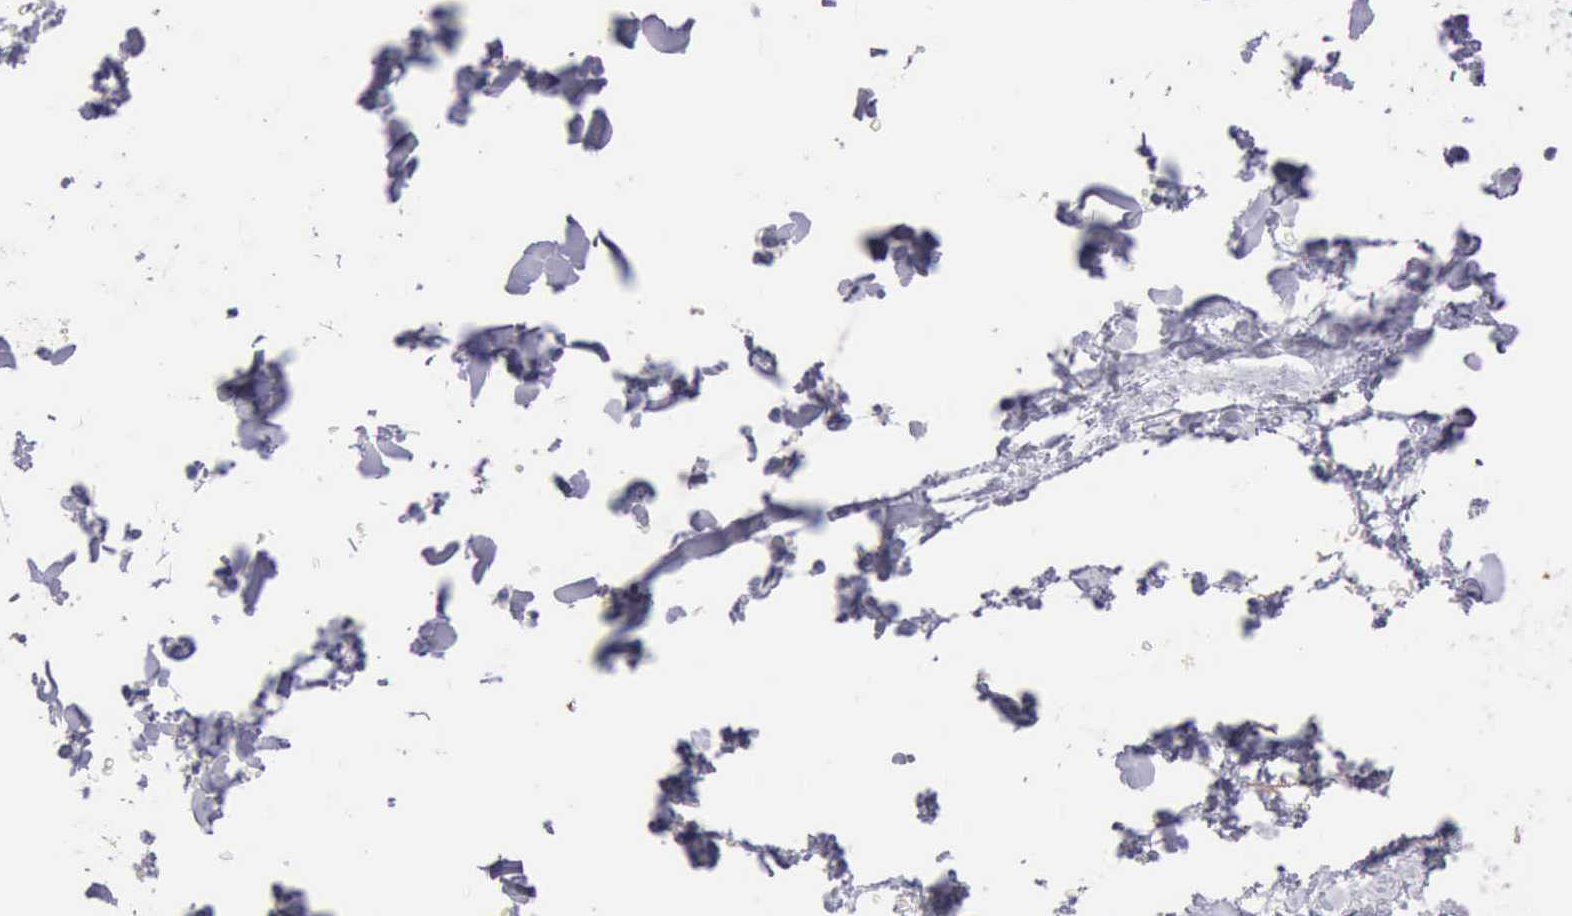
{"staining": {"intensity": "moderate", "quantity": ">75%", "location": "cytoplasmic/membranous"}, "tissue": "adipose tissue", "cell_type": "Adipocytes", "image_type": "normal", "snomed": [{"axis": "morphology", "description": "Normal tissue, NOS"}, {"axis": "topography", "description": "Soft tissue"}], "caption": "Human adipose tissue stained with a brown dye shows moderate cytoplasmic/membranous positive staining in approximately >75% of adipocytes.", "gene": "AOC3", "patient": {"sex": "male", "age": 72}}